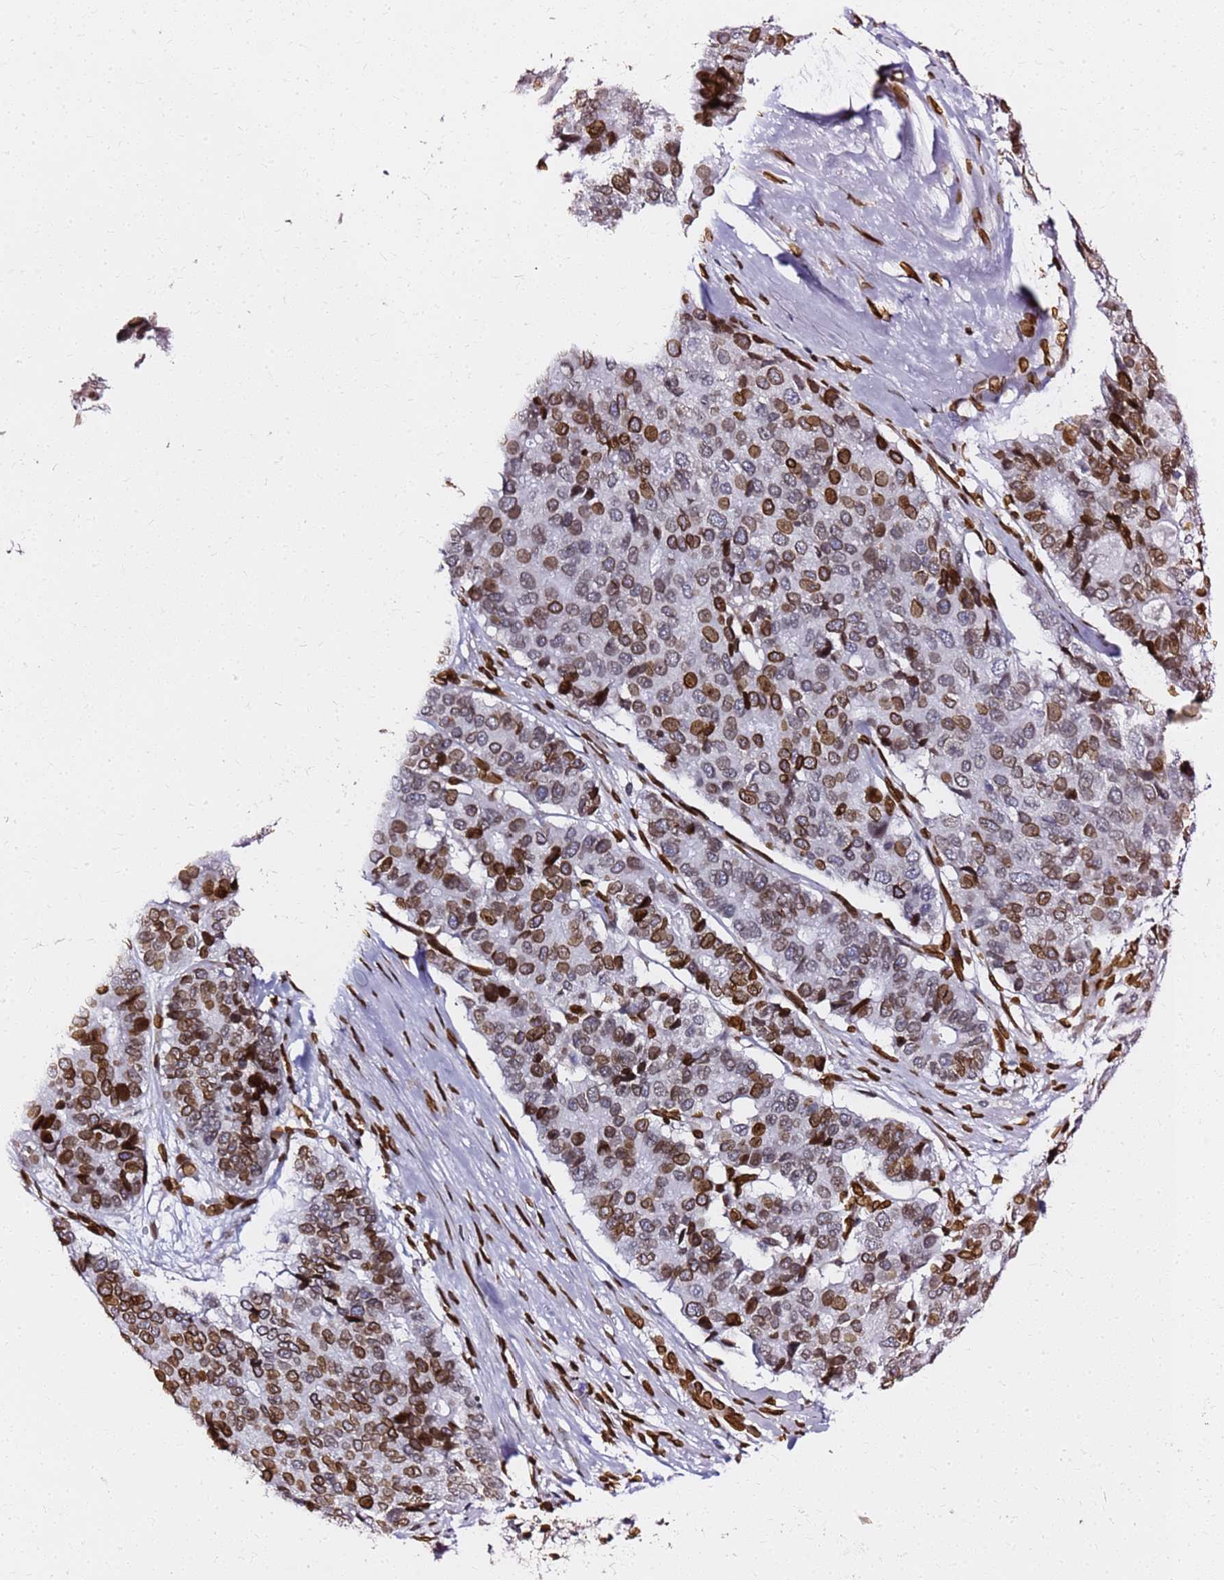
{"staining": {"intensity": "strong", "quantity": "25%-75%", "location": "cytoplasmic/membranous,nuclear"}, "tissue": "pancreatic cancer", "cell_type": "Tumor cells", "image_type": "cancer", "snomed": [{"axis": "morphology", "description": "Adenocarcinoma, NOS"}, {"axis": "topography", "description": "Pancreas"}], "caption": "The immunohistochemical stain labels strong cytoplasmic/membranous and nuclear staining in tumor cells of pancreatic adenocarcinoma tissue.", "gene": "C6orf141", "patient": {"sex": "male", "age": 50}}